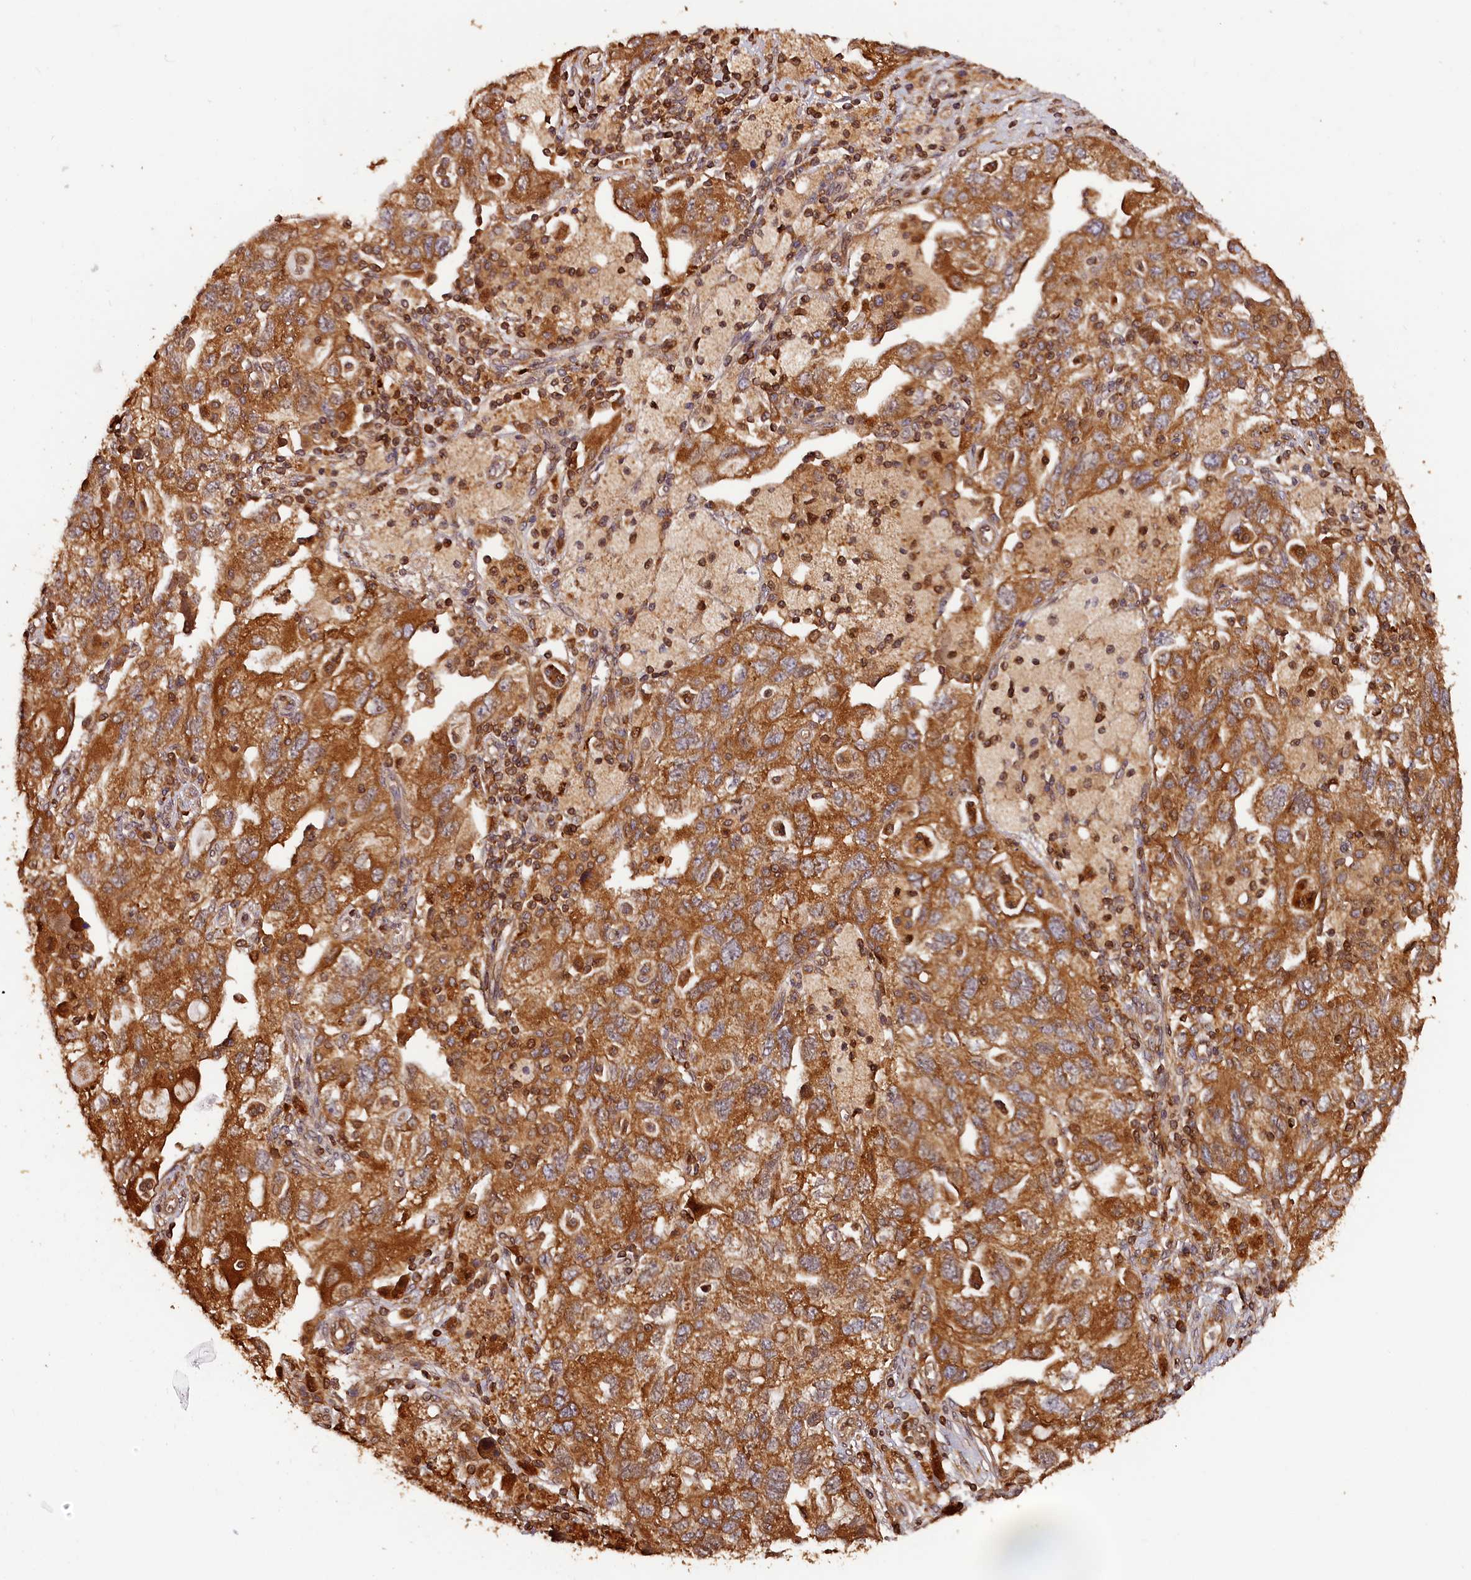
{"staining": {"intensity": "strong", "quantity": ">75%", "location": "cytoplasmic/membranous"}, "tissue": "ovarian cancer", "cell_type": "Tumor cells", "image_type": "cancer", "snomed": [{"axis": "morphology", "description": "Carcinoma, NOS"}, {"axis": "morphology", "description": "Cystadenocarcinoma, serous, NOS"}, {"axis": "topography", "description": "Ovary"}], "caption": "The image displays immunohistochemical staining of ovarian serous cystadenocarcinoma. There is strong cytoplasmic/membranous expression is appreciated in approximately >75% of tumor cells.", "gene": "HMOX2", "patient": {"sex": "female", "age": 69}}